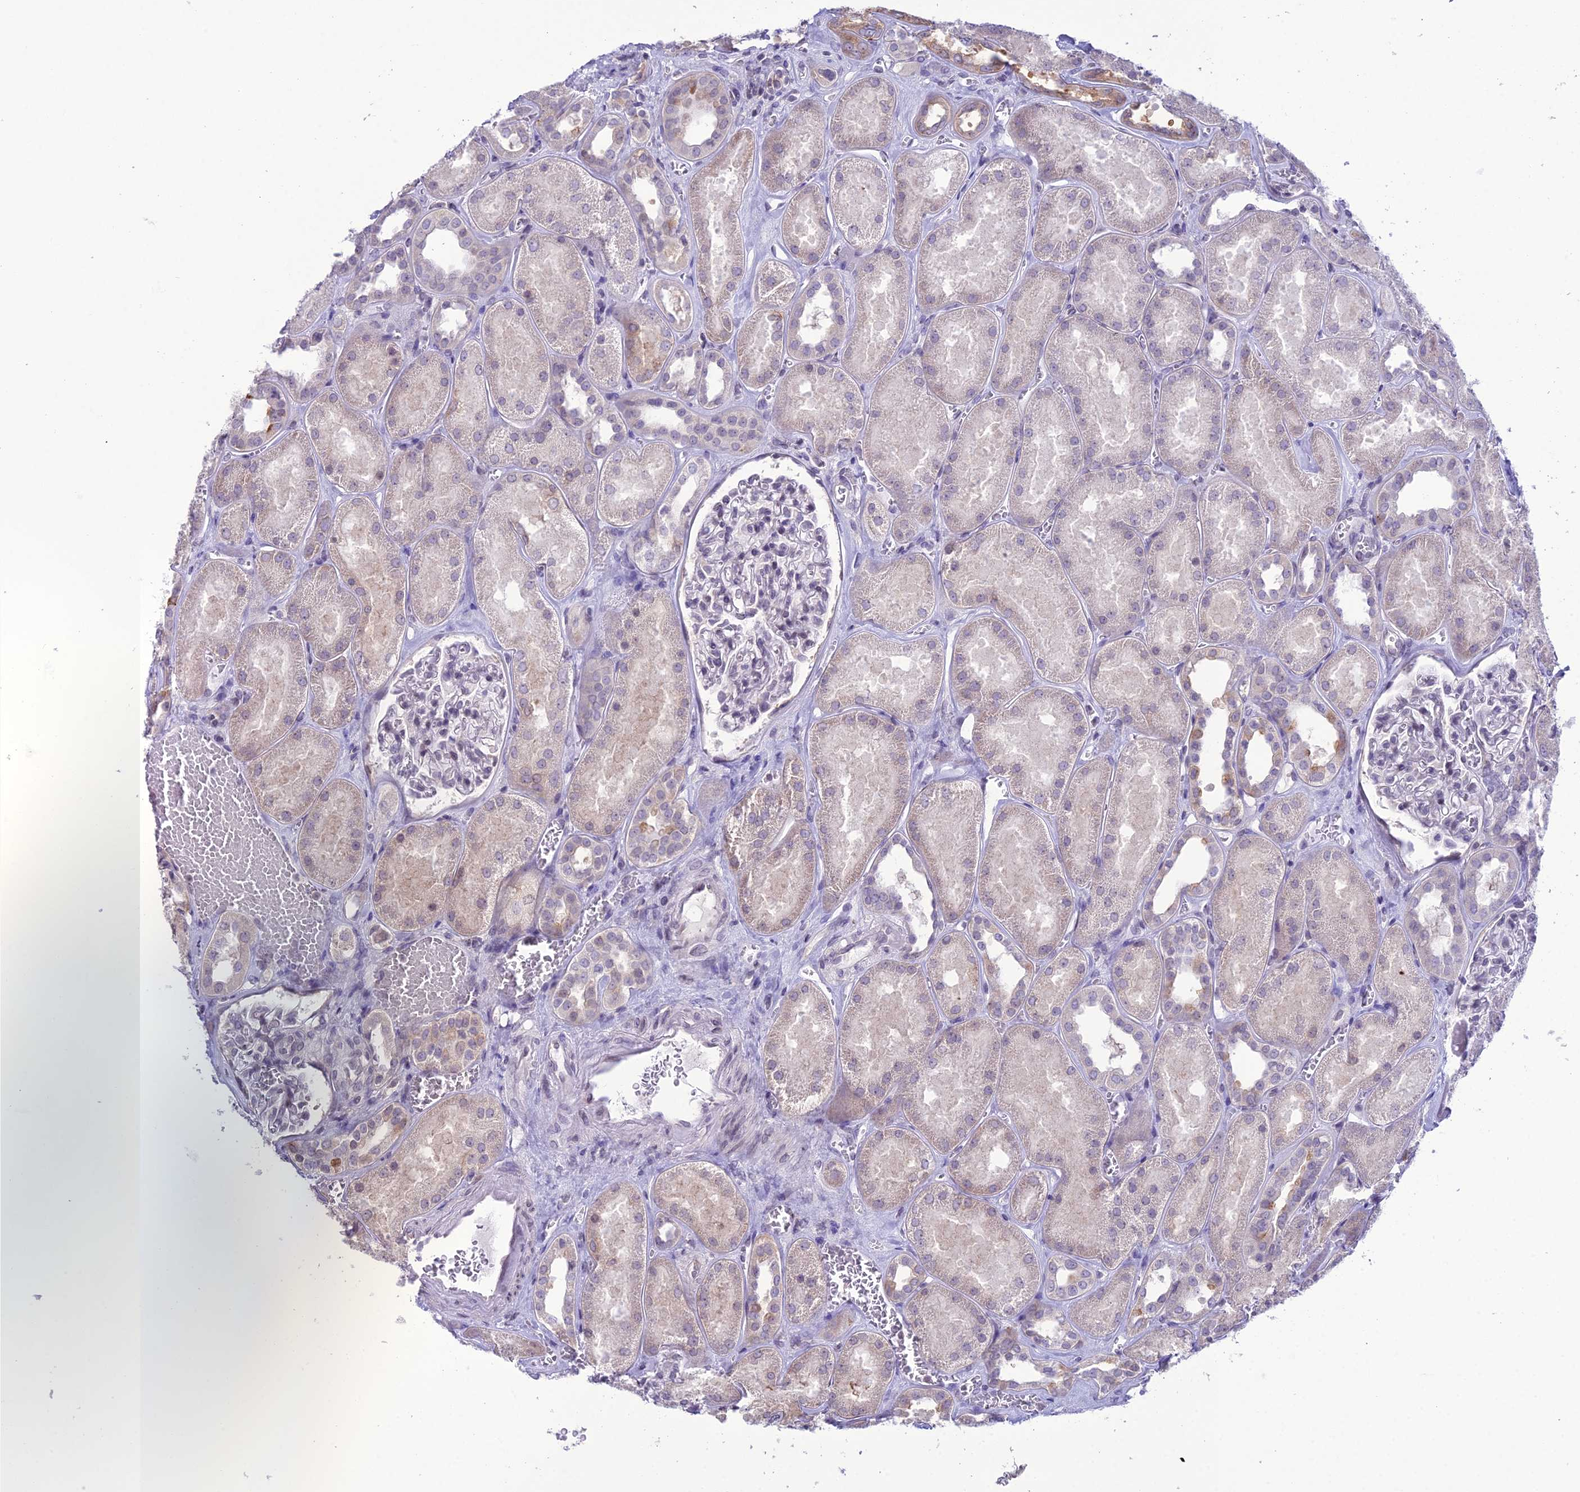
{"staining": {"intensity": "negative", "quantity": "none", "location": "none"}, "tissue": "kidney", "cell_type": "Cells in glomeruli", "image_type": "normal", "snomed": [{"axis": "morphology", "description": "Normal tissue, NOS"}, {"axis": "morphology", "description": "Adenocarcinoma, NOS"}, {"axis": "topography", "description": "Kidney"}], "caption": "Immunohistochemistry of benign kidney shows no positivity in cells in glomeruli.", "gene": "RPS26", "patient": {"sex": "female", "age": 68}}